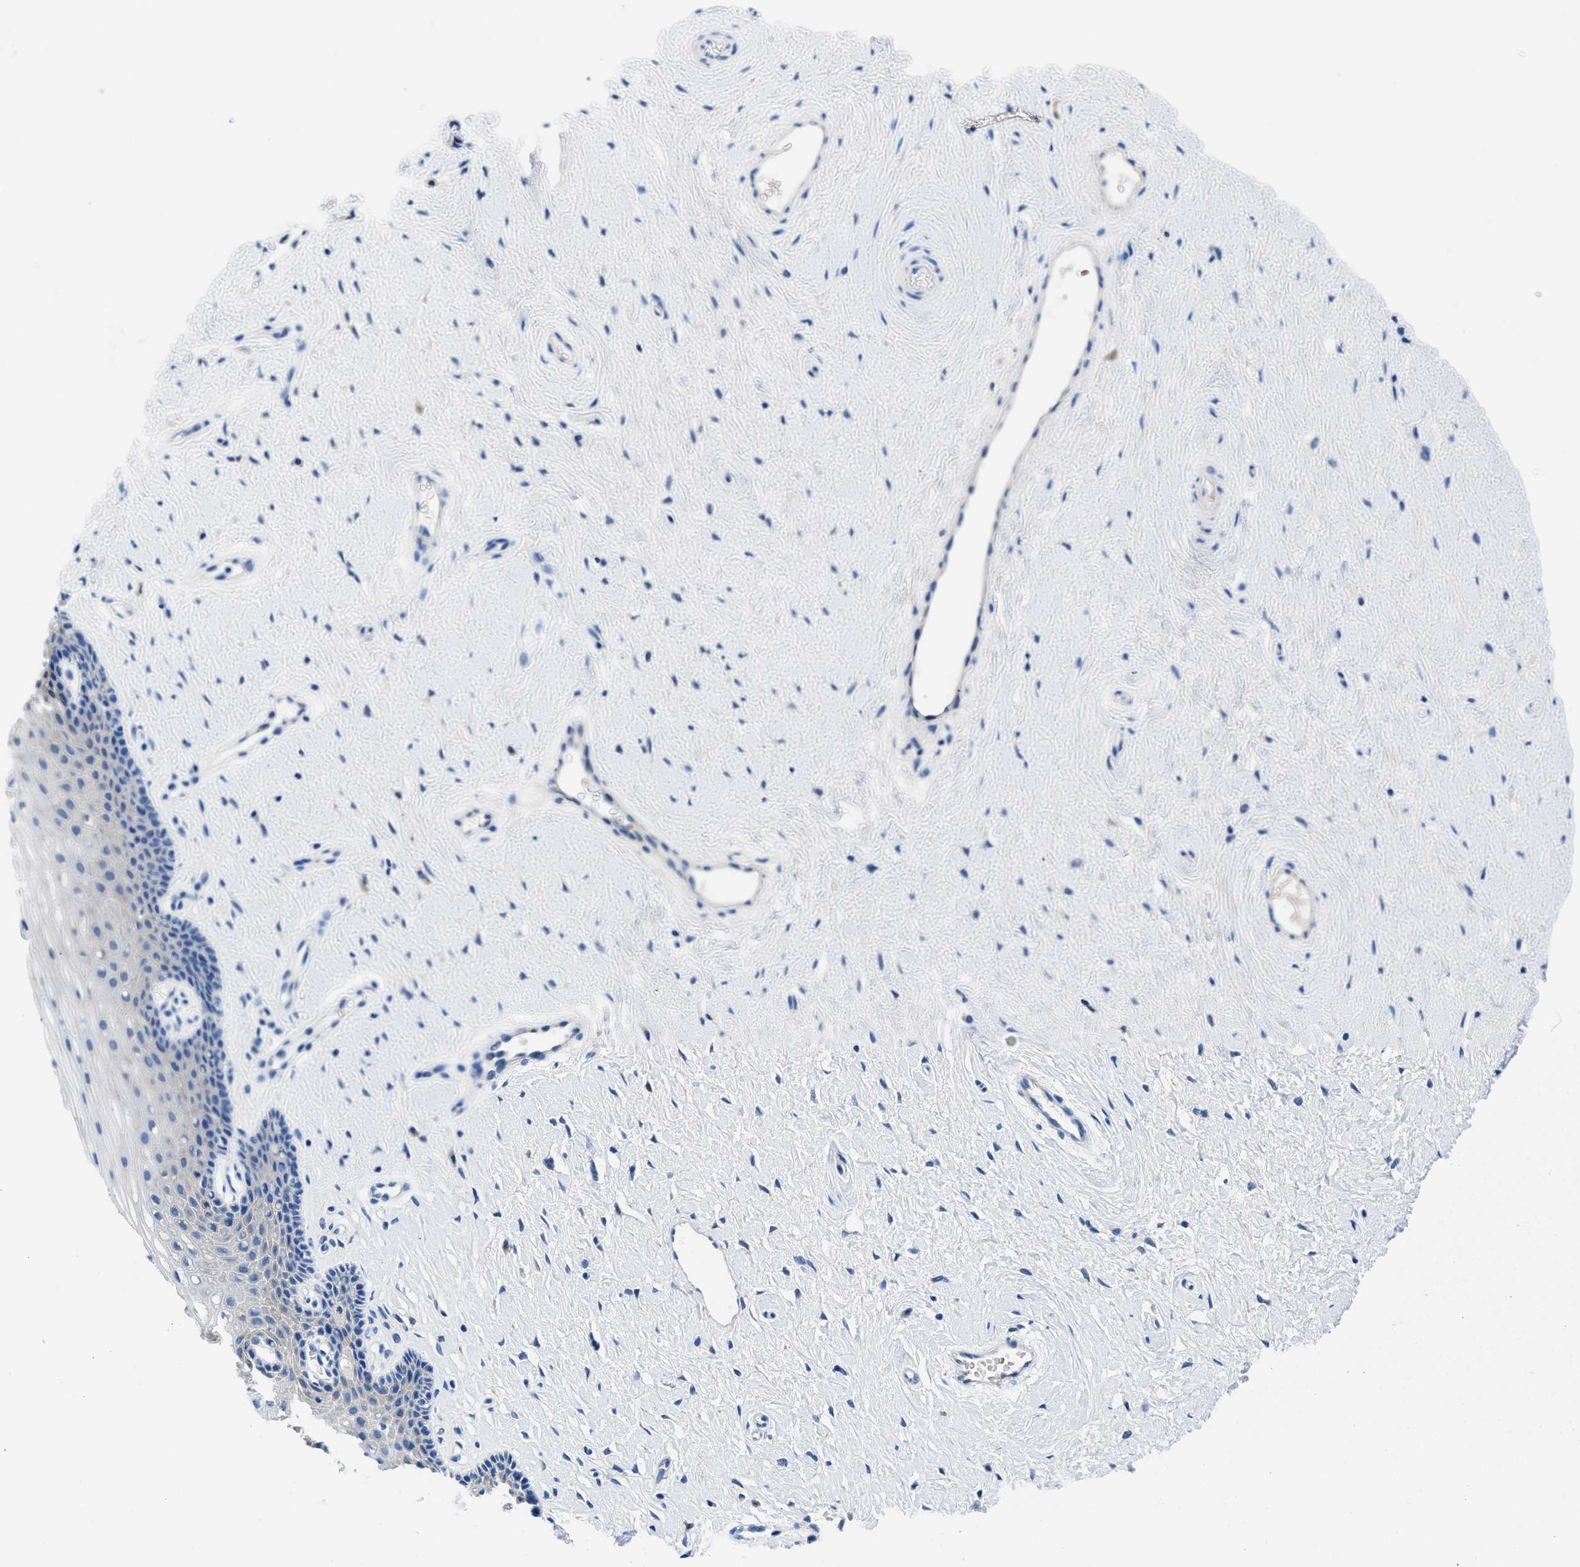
{"staining": {"intensity": "weak", "quantity": "<25%", "location": "cytoplasmic/membranous"}, "tissue": "cervix", "cell_type": "Squamous epithelial cells", "image_type": "normal", "snomed": [{"axis": "morphology", "description": "Normal tissue, NOS"}, {"axis": "topography", "description": "Cervix"}], "caption": "IHC image of unremarkable cervix: cervix stained with DAB (3,3'-diaminobenzidine) reveals no significant protein expression in squamous epithelial cells. (DAB (3,3'-diaminobenzidine) immunohistochemistry, high magnification).", "gene": "FADS6", "patient": {"sex": "female", "age": 39}}